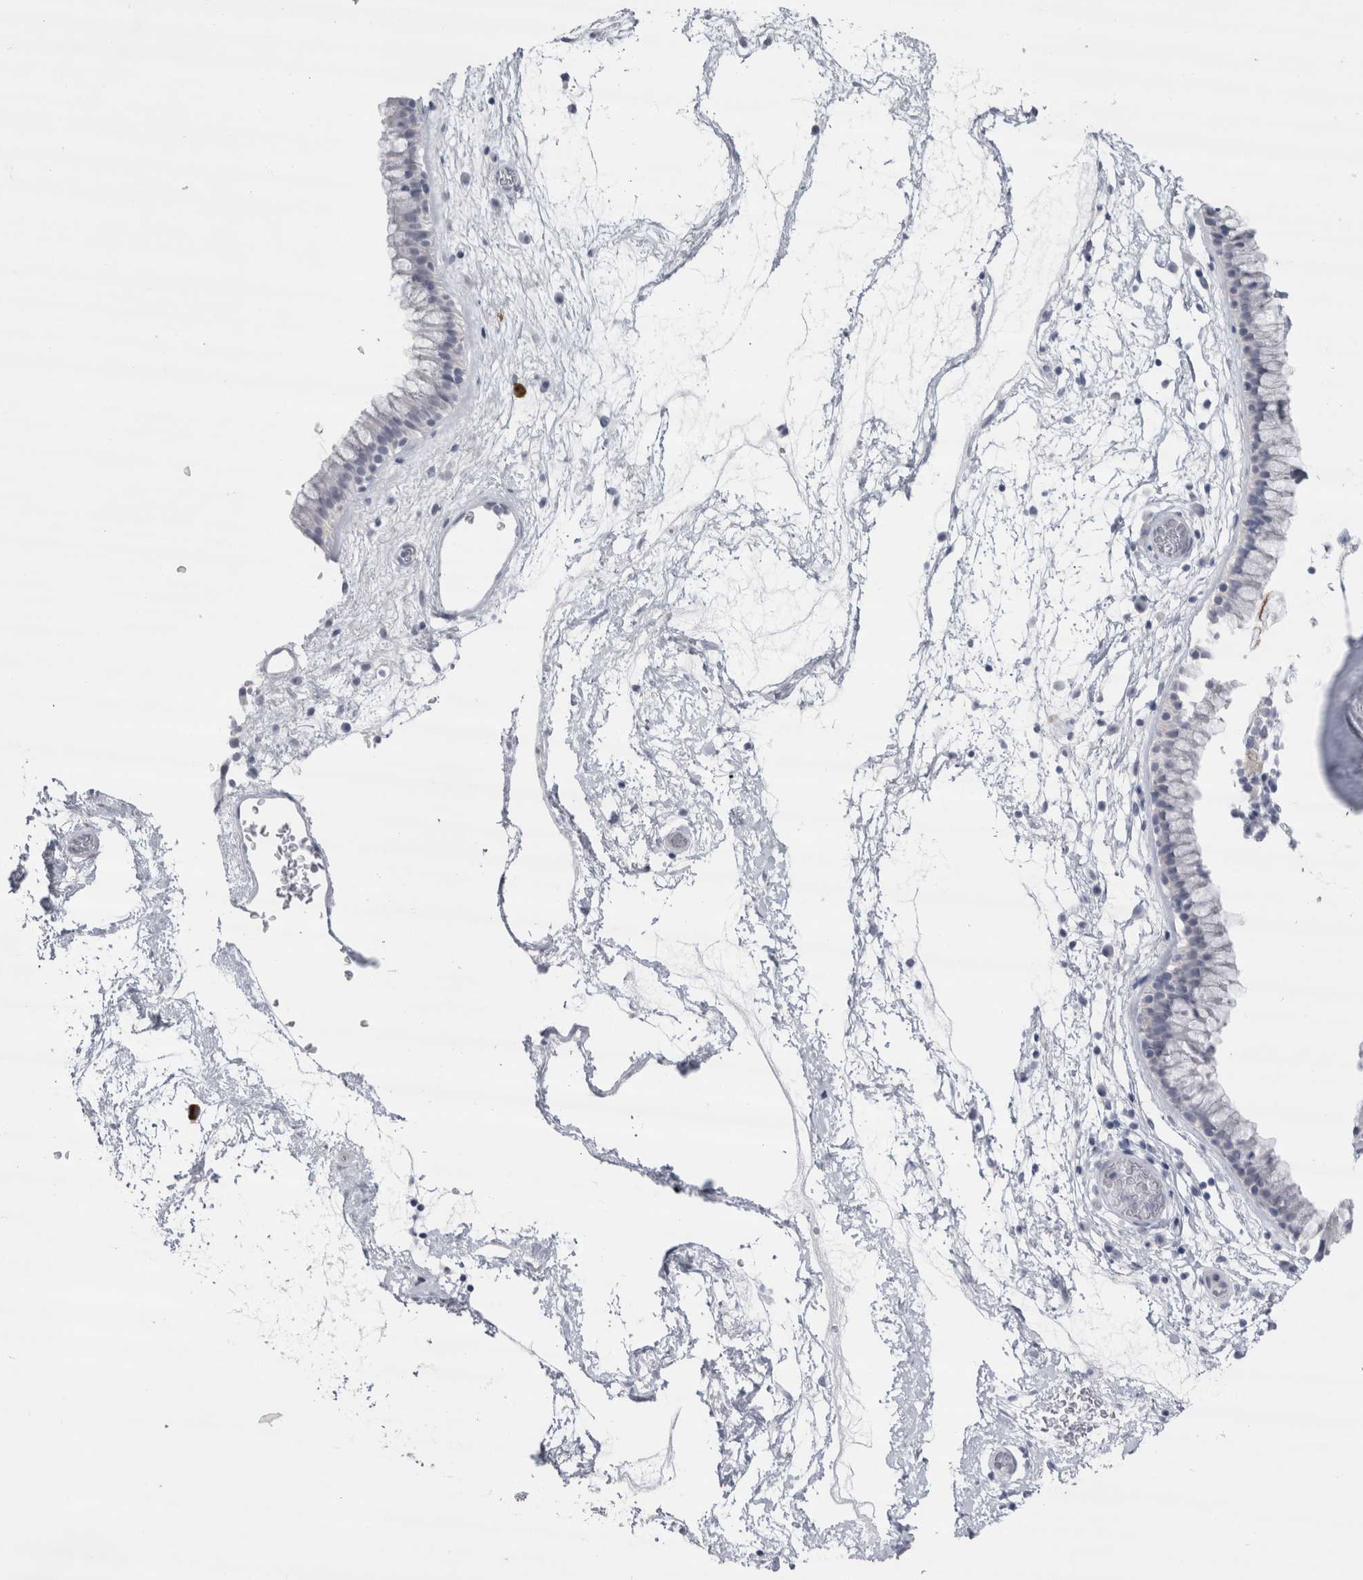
{"staining": {"intensity": "negative", "quantity": "none", "location": "none"}, "tissue": "nasopharynx", "cell_type": "Respiratory epithelial cells", "image_type": "normal", "snomed": [{"axis": "morphology", "description": "Normal tissue, NOS"}, {"axis": "morphology", "description": "Inflammation, NOS"}, {"axis": "topography", "description": "Nasopharynx"}], "caption": "Human nasopharynx stained for a protein using IHC demonstrates no positivity in respiratory epithelial cells.", "gene": "CDH17", "patient": {"sex": "male", "age": 48}}